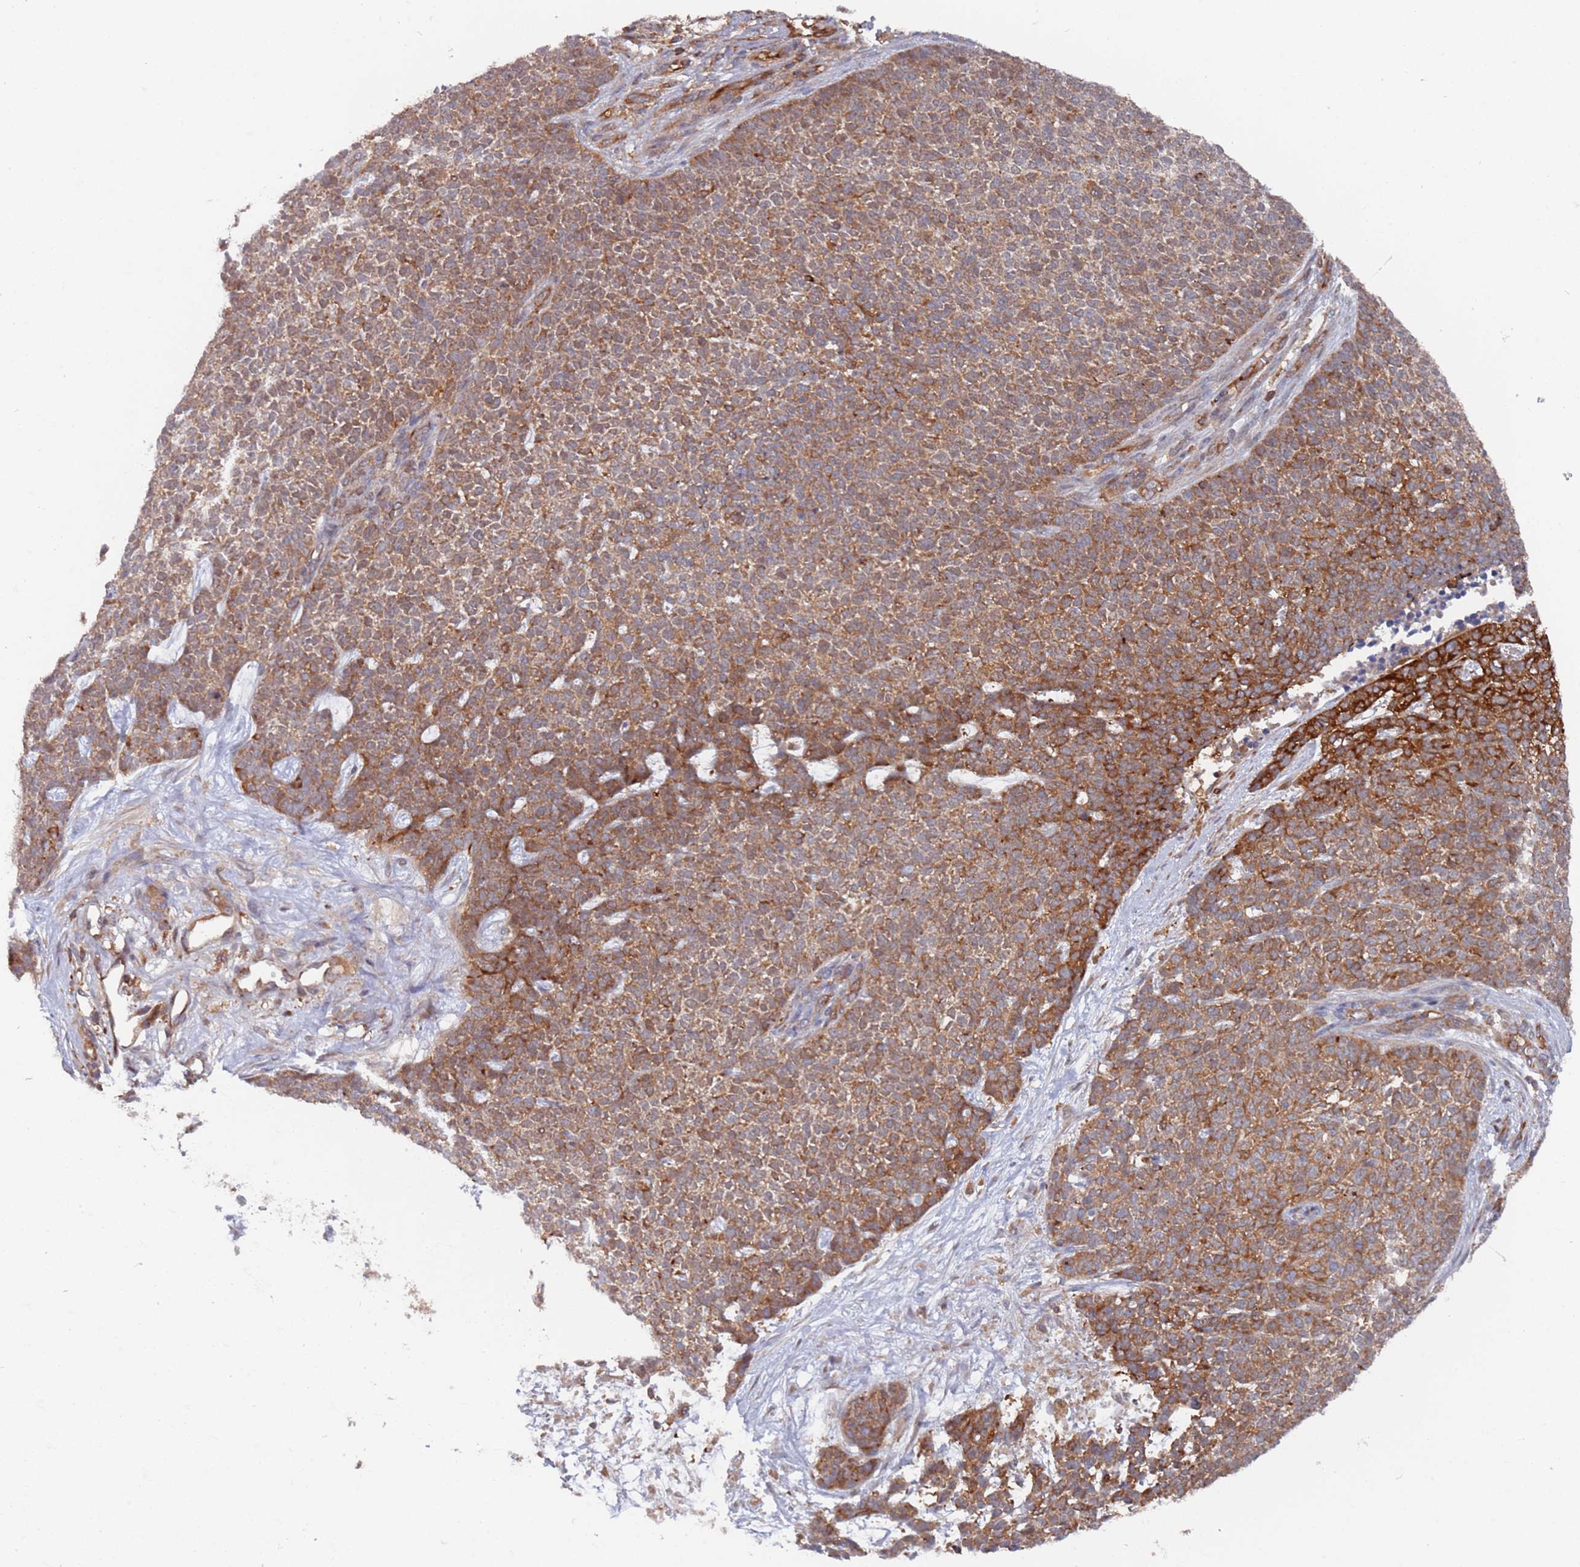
{"staining": {"intensity": "moderate", "quantity": ">75%", "location": "cytoplasmic/membranous"}, "tissue": "skin cancer", "cell_type": "Tumor cells", "image_type": "cancer", "snomed": [{"axis": "morphology", "description": "Basal cell carcinoma"}, {"axis": "topography", "description": "Skin"}], "caption": "Immunohistochemical staining of skin basal cell carcinoma displays moderate cytoplasmic/membranous protein positivity in about >75% of tumor cells.", "gene": "DDX60", "patient": {"sex": "female", "age": 84}}